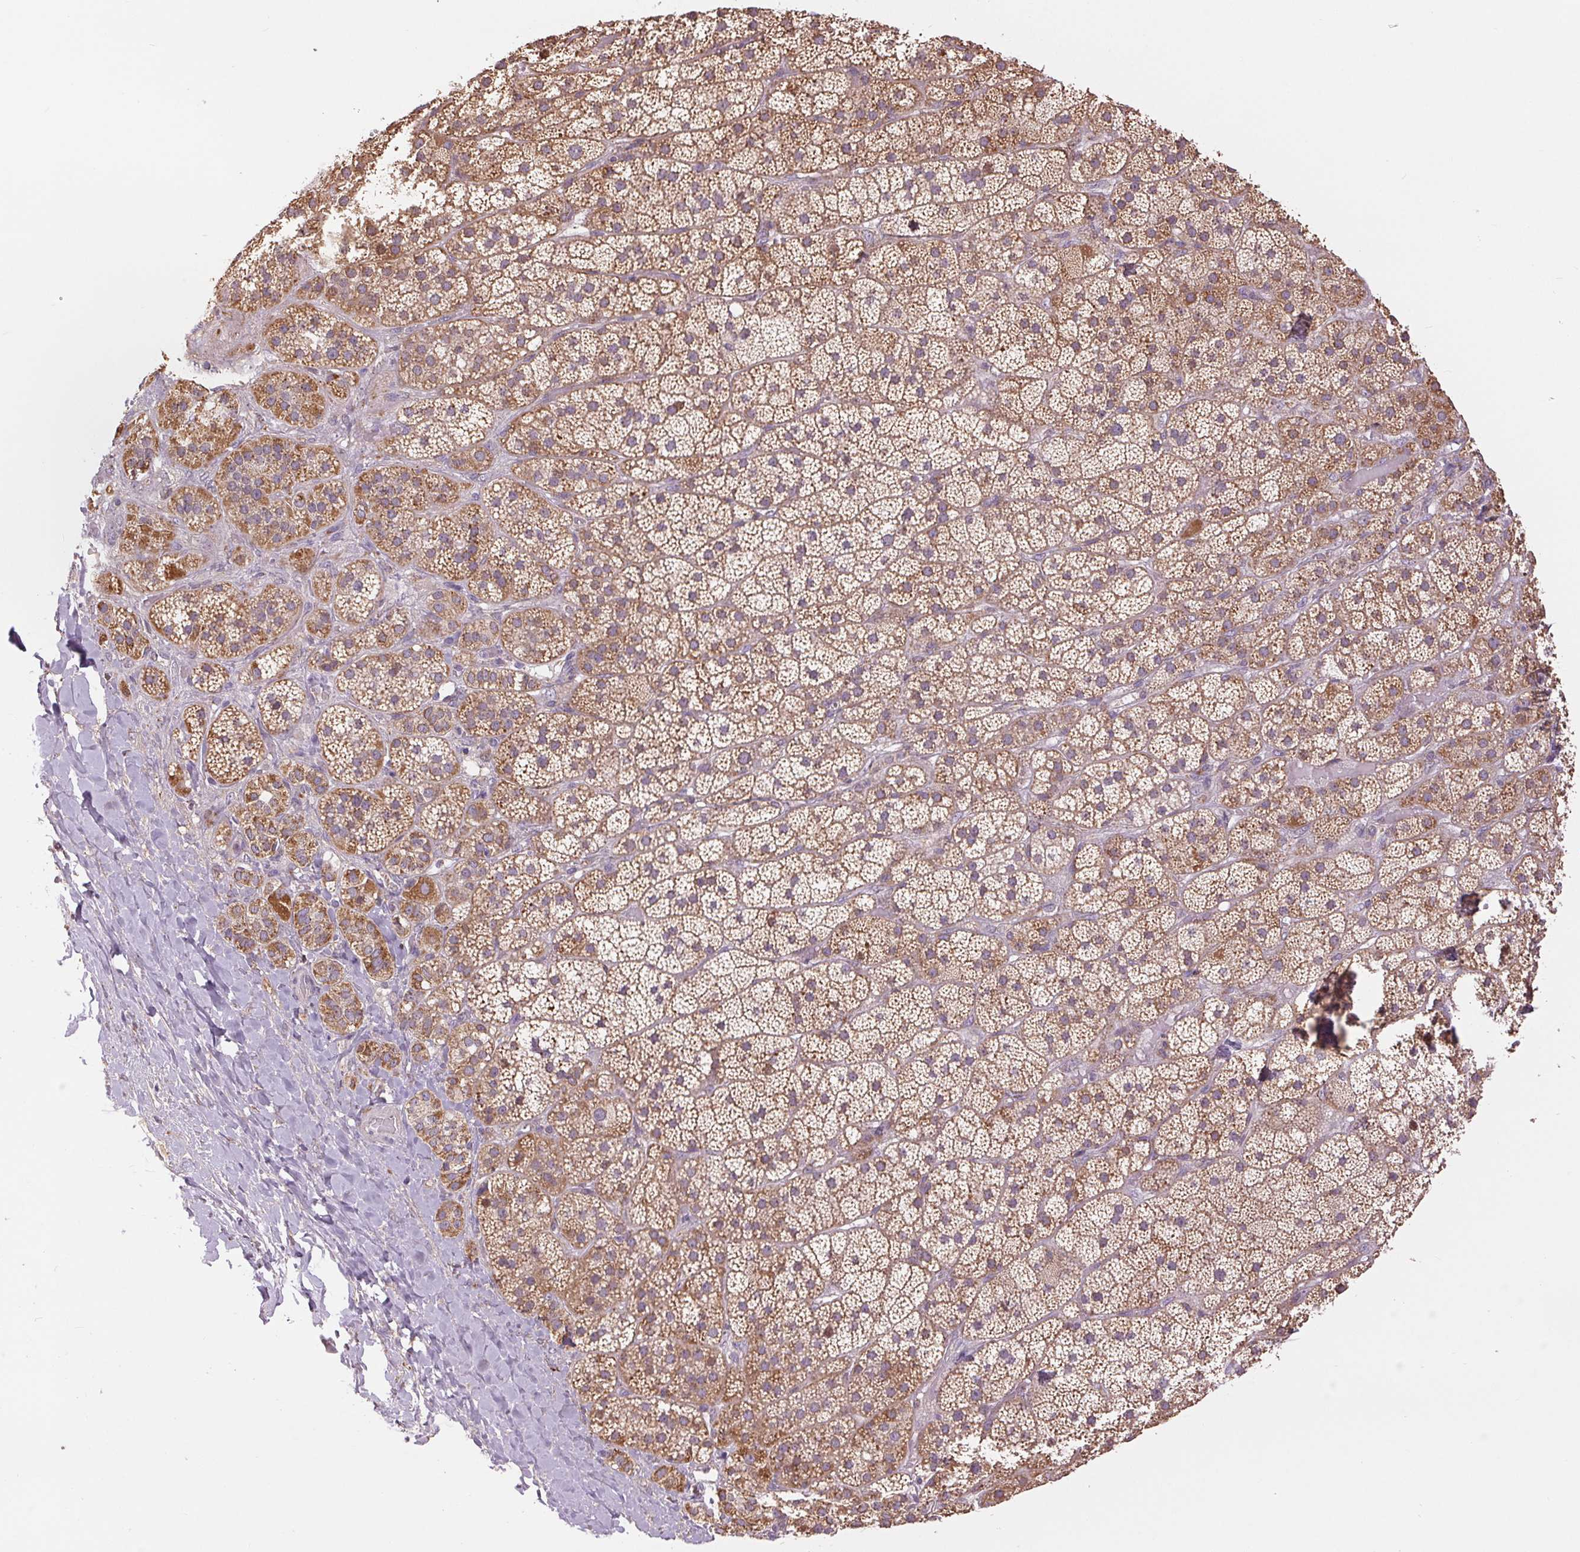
{"staining": {"intensity": "moderate", "quantity": ">75%", "location": "cytoplasmic/membranous"}, "tissue": "adrenal gland", "cell_type": "Glandular cells", "image_type": "normal", "snomed": [{"axis": "morphology", "description": "Normal tissue, NOS"}, {"axis": "topography", "description": "Adrenal gland"}], "caption": "Immunohistochemical staining of benign human adrenal gland reveals >75% levels of moderate cytoplasmic/membranous protein staining in approximately >75% of glandular cells.", "gene": "DGUOK", "patient": {"sex": "male", "age": 57}}